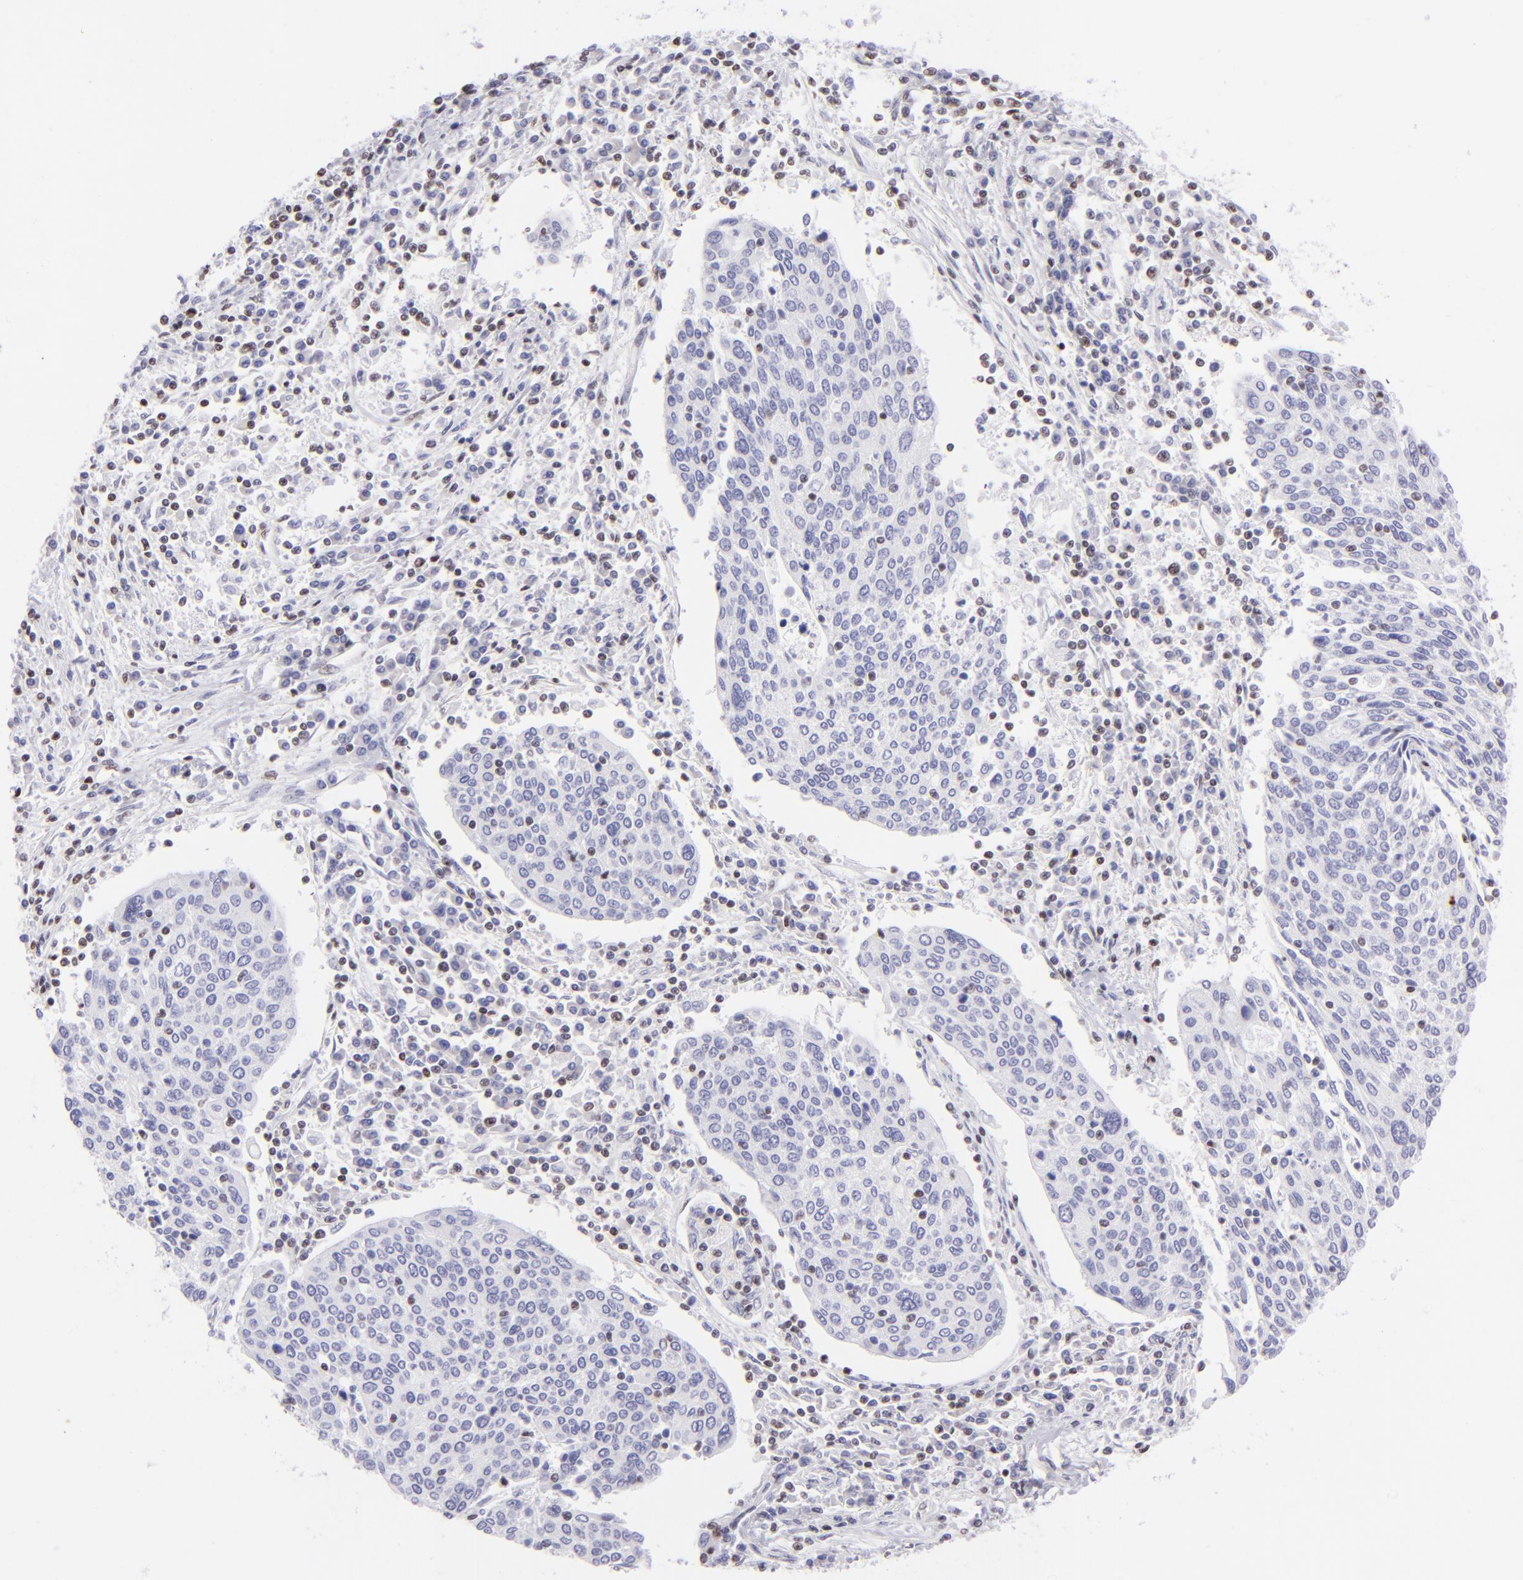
{"staining": {"intensity": "negative", "quantity": "none", "location": "none"}, "tissue": "cervical cancer", "cell_type": "Tumor cells", "image_type": "cancer", "snomed": [{"axis": "morphology", "description": "Squamous cell carcinoma, NOS"}, {"axis": "topography", "description": "Cervix"}], "caption": "Histopathology image shows no protein expression in tumor cells of squamous cell carcinoma (cervical) tissue. (Immunohistochemistry, brightfield microscopy, high magnification).", "gene": "ETS1", "patient": {"sex": "female", "age": 40}}